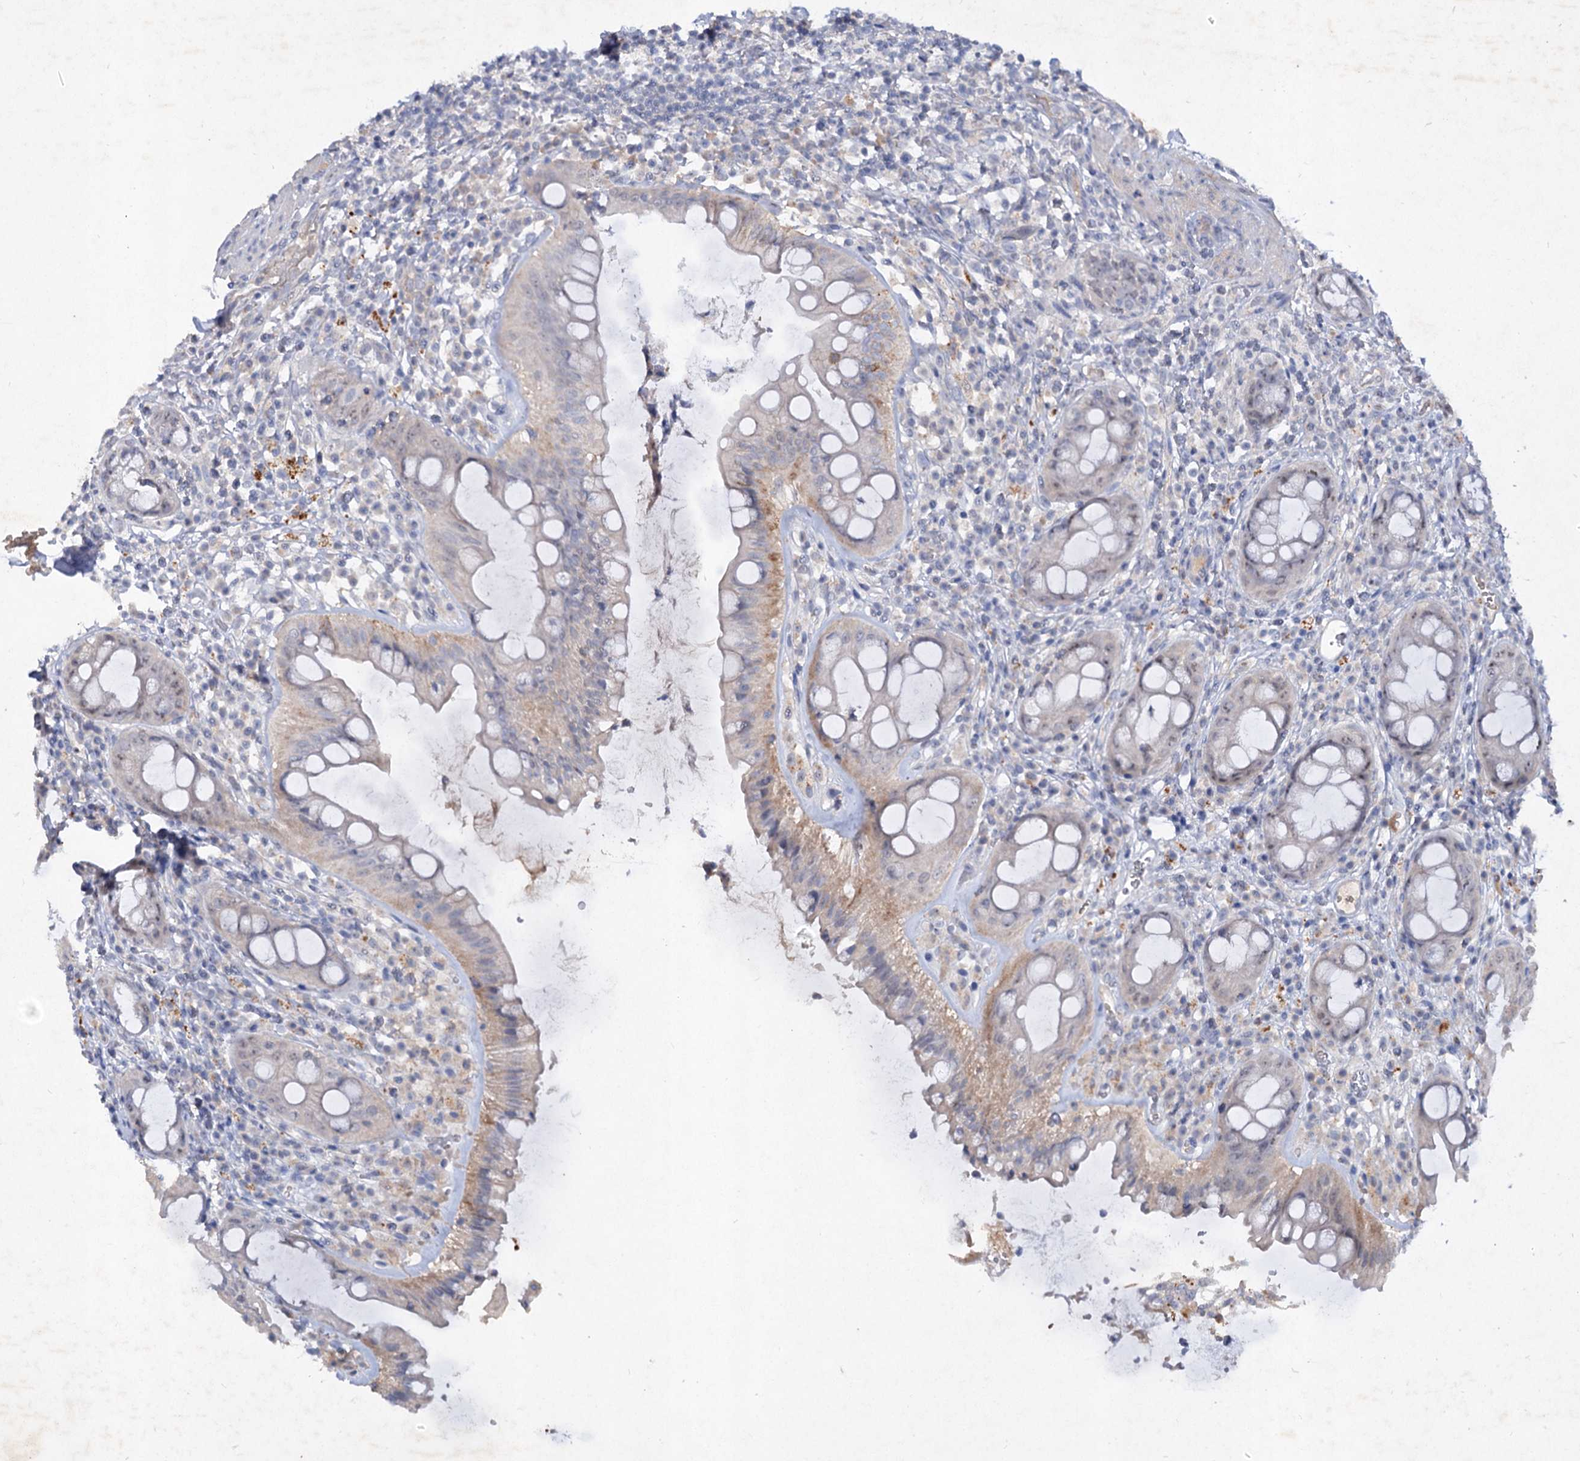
{"staining": {"intensity": "weak", "quantity": "<25%", "location": "cytoplasmic/membranous"}, "tissue": "rectum", "cell_type": "Glandular cells", "image_type": "normal", "snomed": [{"axis": "morphology", "description": "Normal tissue, NOS"}, {"axis": "topography", "description": "Rectum"}], "caption": "The histopathology image shows no staining of glandular cells in benign rectum. Brightfield microscopy of immunohistochemistry stained with DAB (3,3'-diaminobenzidine) (brown) and hematoxylin (blue), captured at high magnification.", "gene": "ATP4A", "patient": {"sex": "female", "age": 57}}